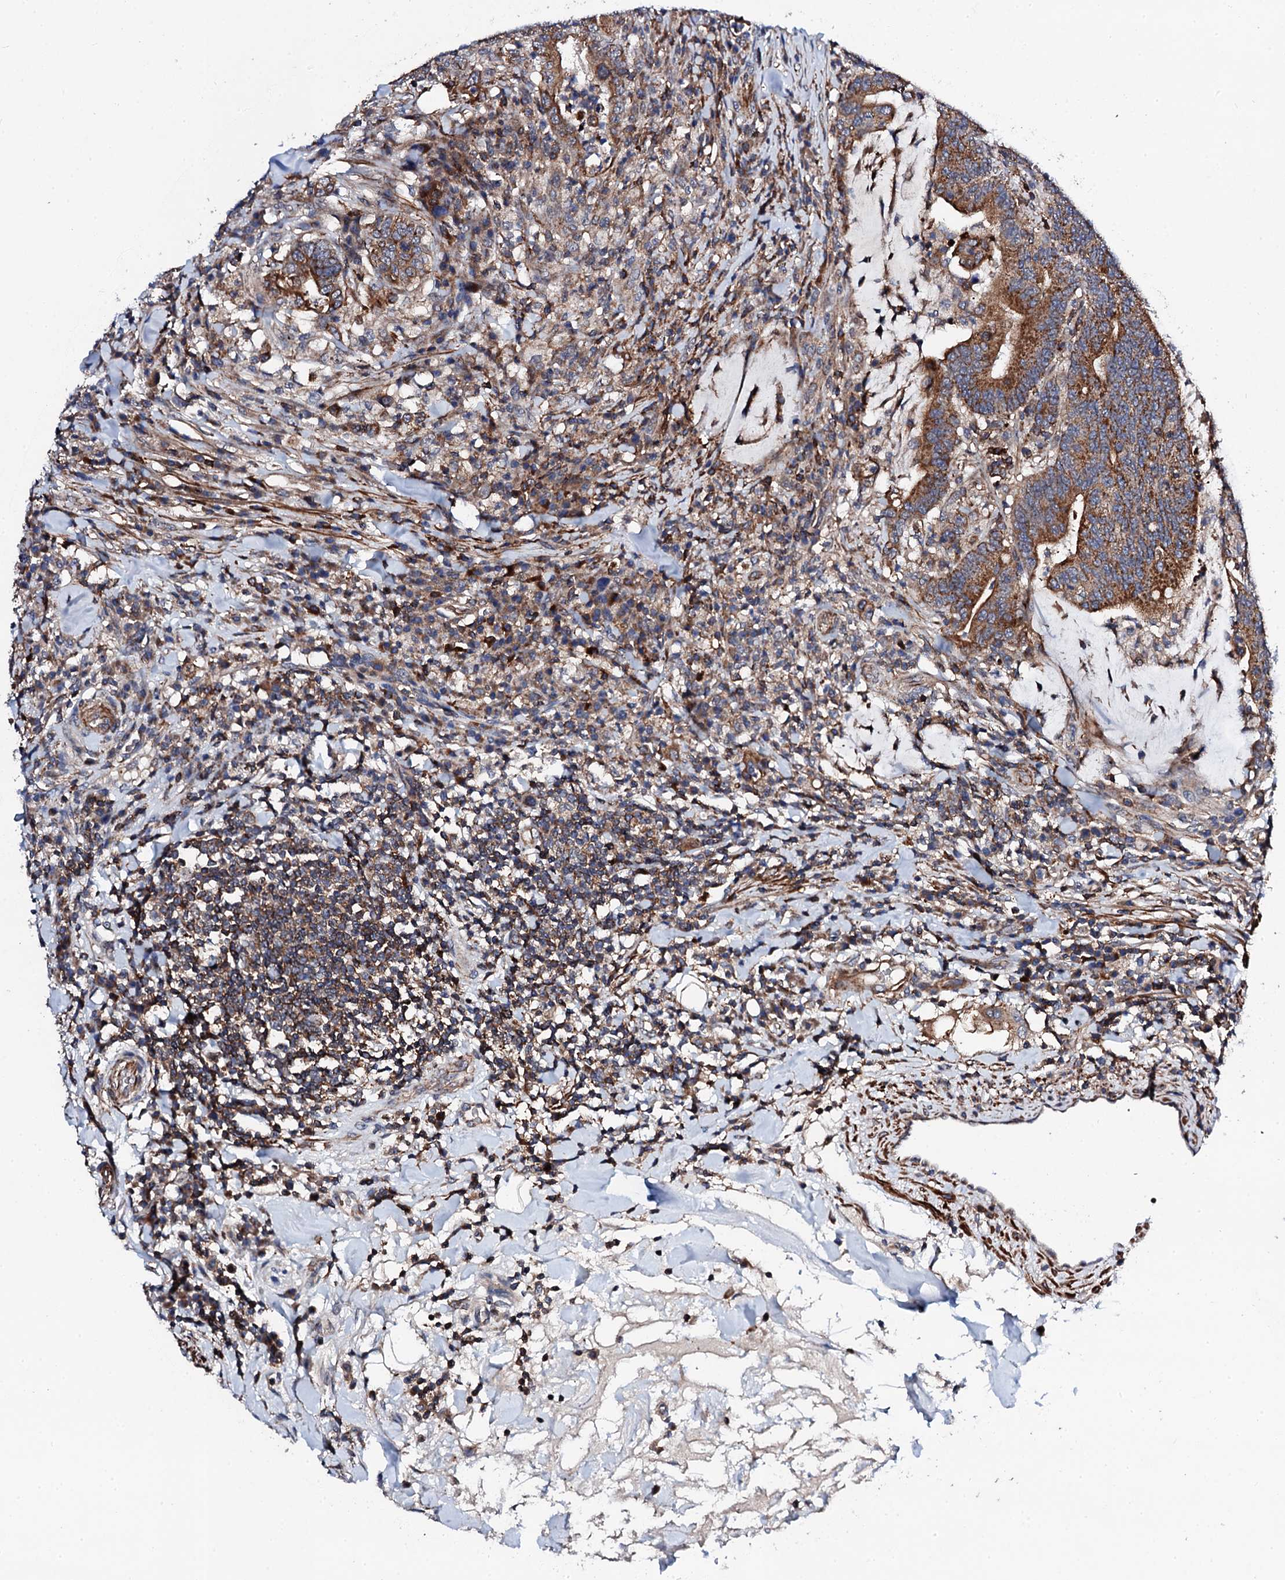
{"staining": {"intensity": "strong", "quantity": ">75%", "location": "cytoplasmic/membranous"}, "tissue": "colorectal cancer", "cell_type": "Tumor cells", "image_type": "cancer", "snomed": [{"axis": "morphology", "description": "Adenocarcinoma, NOS"}, {"axis": "topography", "description": "Colon"}], "caption": "Protein expression analysis of colorectal cancer (adenocarcinoma) demonstrates strong cytoplasmic/membranous expression in about >75% of tumor cells. The staining was performed using DAB to visualize the protein expression in brown, while the nuclei were stained in blue with hematoxylin (Magnification: 20x).", "gene": "COG4", "patient": {"sex": "female", "age": 66}}